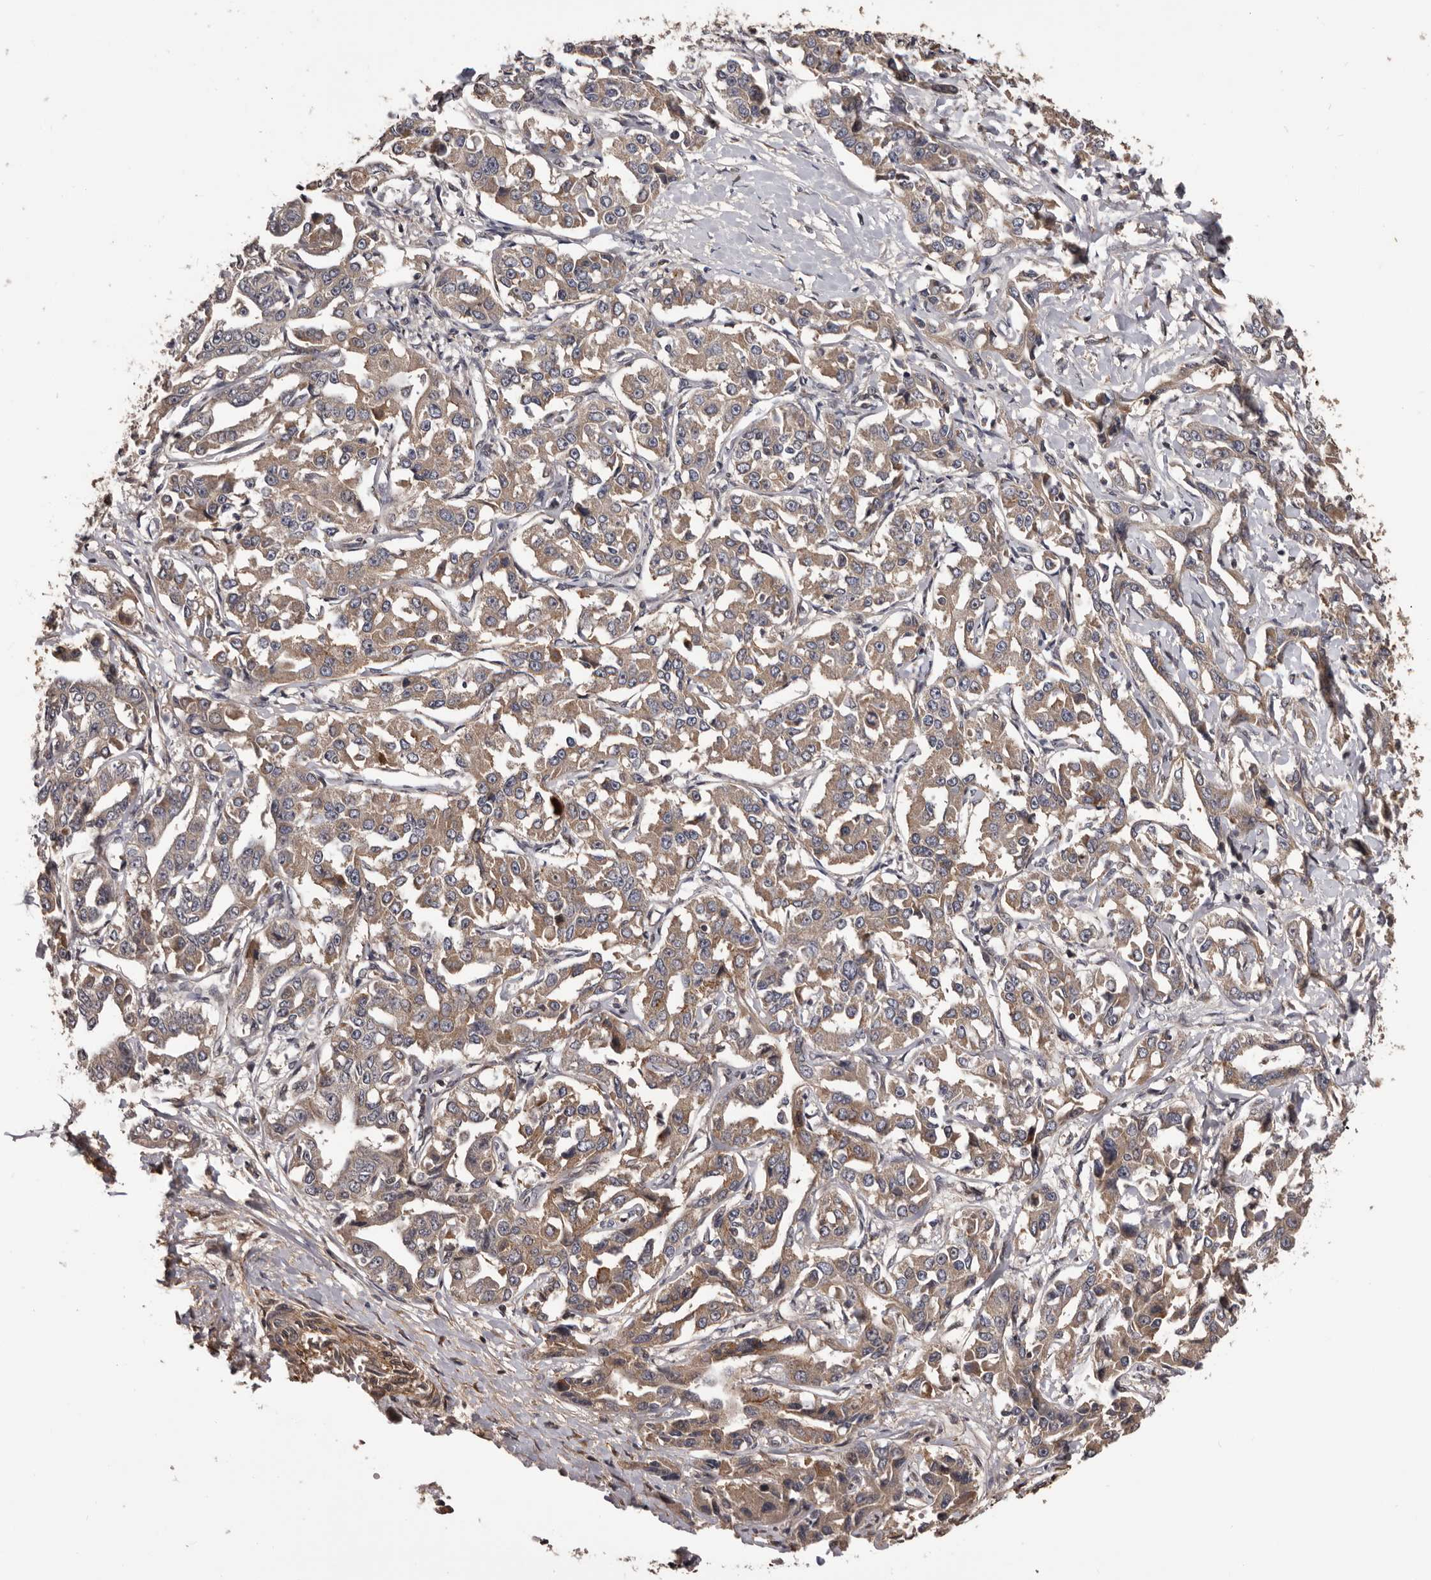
{"staining": {"intensity": "weak", "quantity": ">75%", "location": "cytoplasmic/membranous"}, "tissue": "liver cancer", "cell_type": "Tumor cells", "image_type": "cancer", "snomed": [{"axis": "morphology", "description": "Cholangiocarcinoma"}, {"axis": "topography", "description": "Liver"}], "caption": "Weak cytoplasmic/membranous protein expression is seen in about >75% of tumor cells in cholangiocarcinoma (liver).", "gene": "ADAMTS2", "patient": {"sex": "male", "age": 59}}